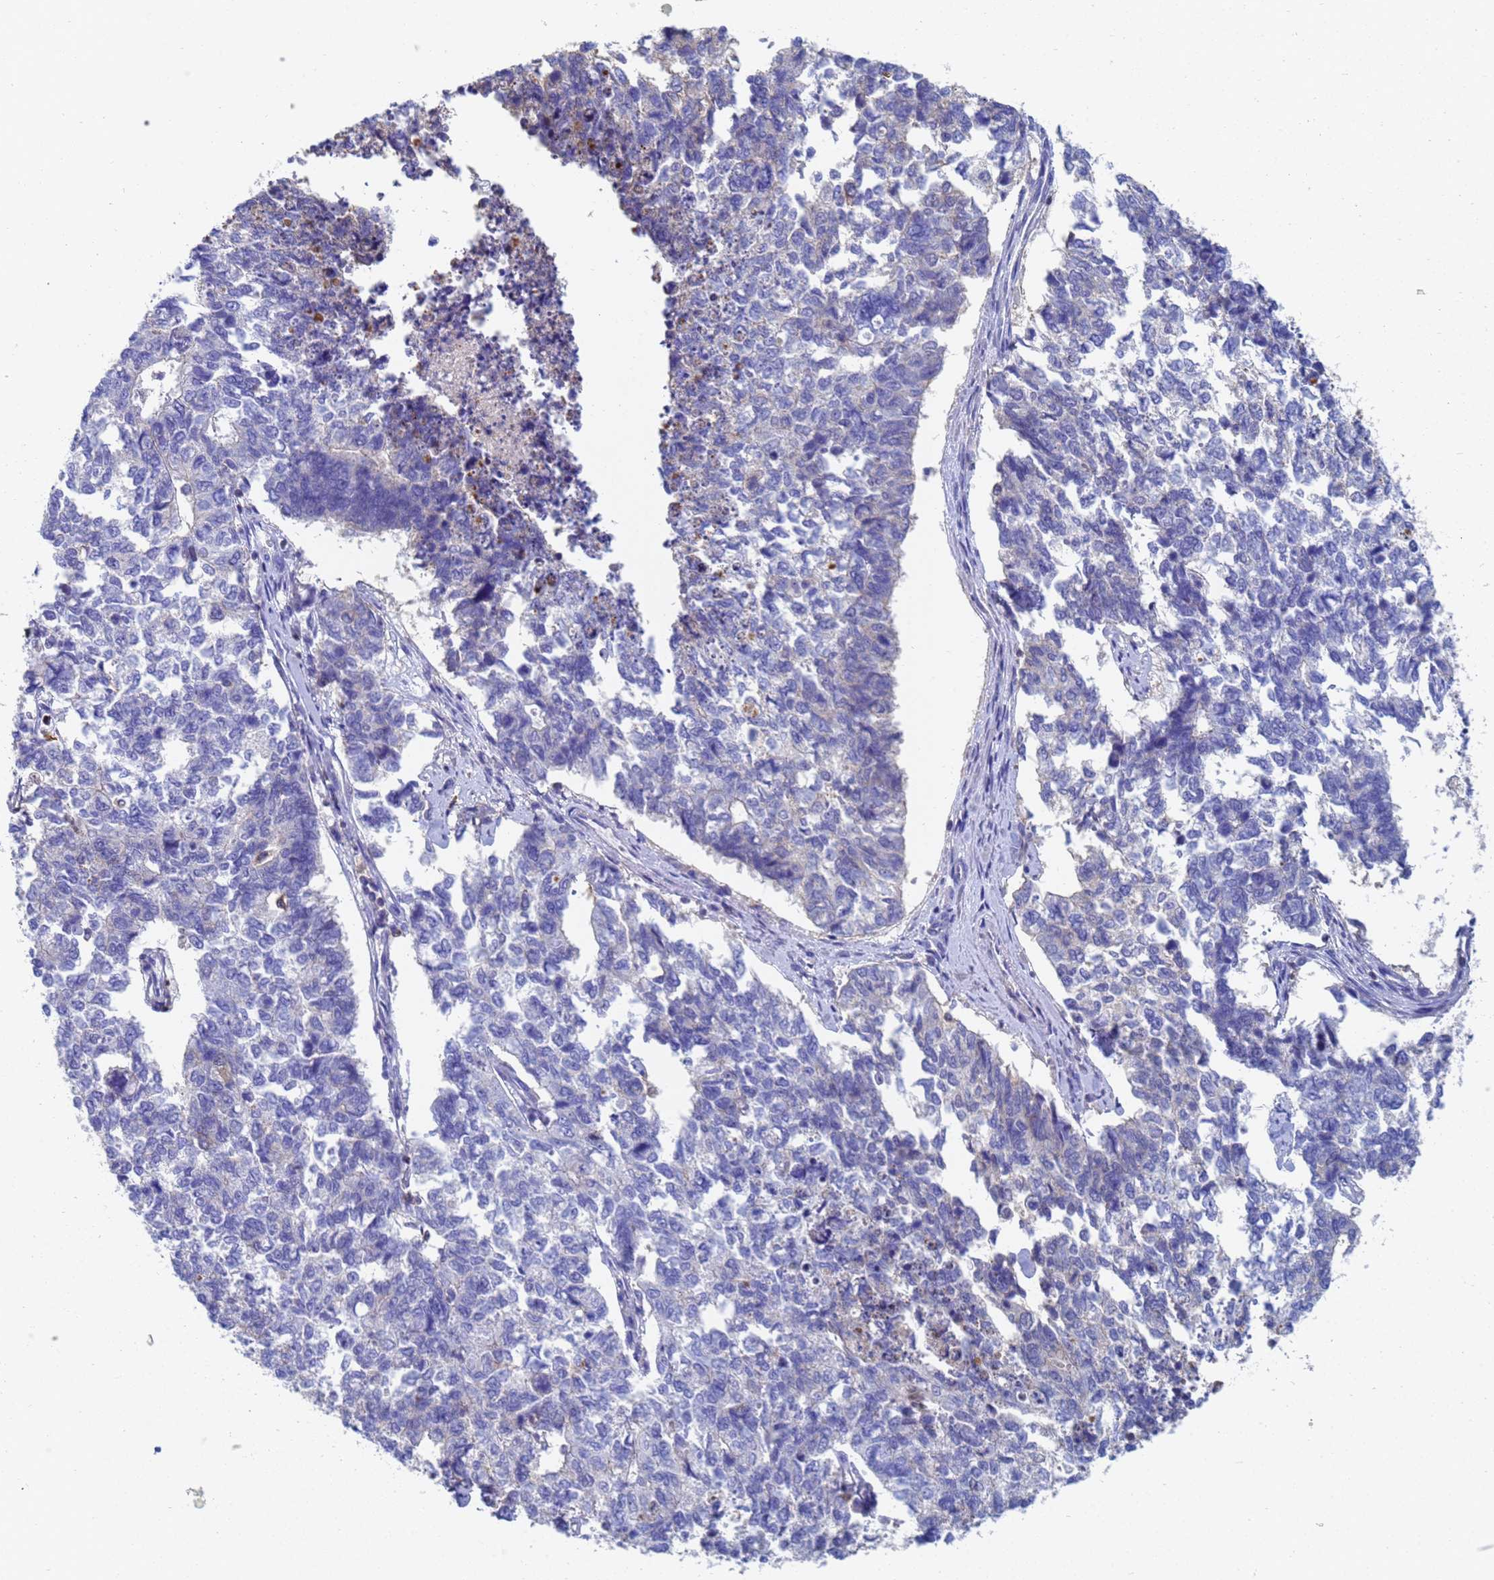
{"staining": {"intensity": "negative", "quantity": "none", "location": "none"}, "tissue": "cervical cancer", "cell_type": "Tumor cells", "image_type": "cancer", "snomed": [{"axis": "morphology", "description": "Squamous cell carcinoma, NOS"}, {"axis": "topography", "description": "Cervix"}], "caption": "Image shows no protein staining in tumor cells of squamous cell carcinoma (cervical) tissue. (IHC, brightfield microscopy, high magnification).", "gene": "GCHFR", "patient": {"sex": "female", "age": 63}}